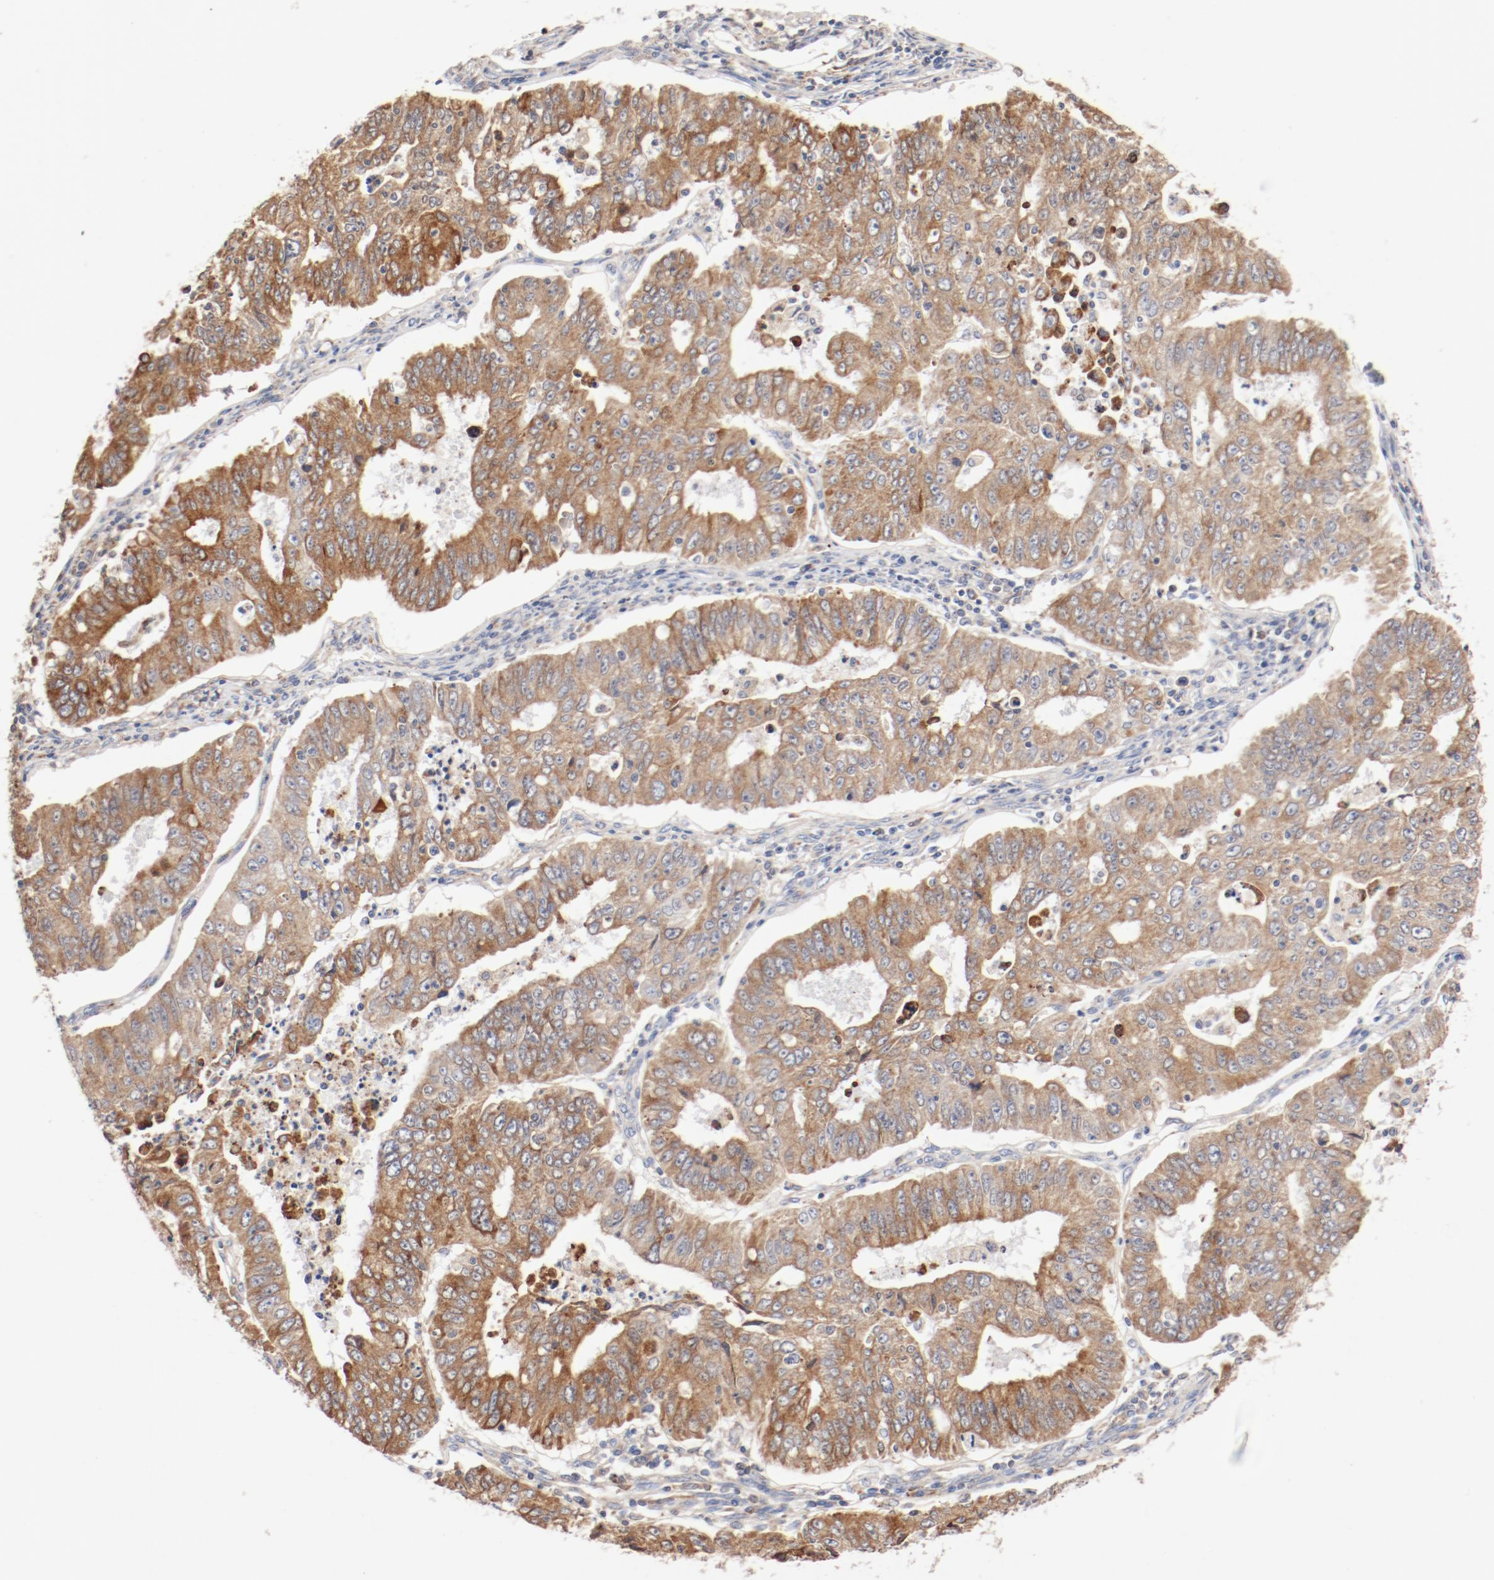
{"staining": {"intensity": "moderate", "quantity": ">75%", "location": "cytoplasmic/membranous"}, "tissue": "endometrial cancer", "cell_type": "Tumor cells", "image_type": "cancer", "snomed": [{"axis": "morphology", "description": "Adenocarcinoma, NOS"}, {"axis": "topography", "description": "Endometrium"}], "caption": "Endometrial cancer (adenocarcinoma) stained for a protein (brown) reveals moderate cytoplasmic/membranous positive positivity in approximately >75% of tumor cells.", "gene": "PDPK1", "patient": {"sex": "female", "age": 42}}